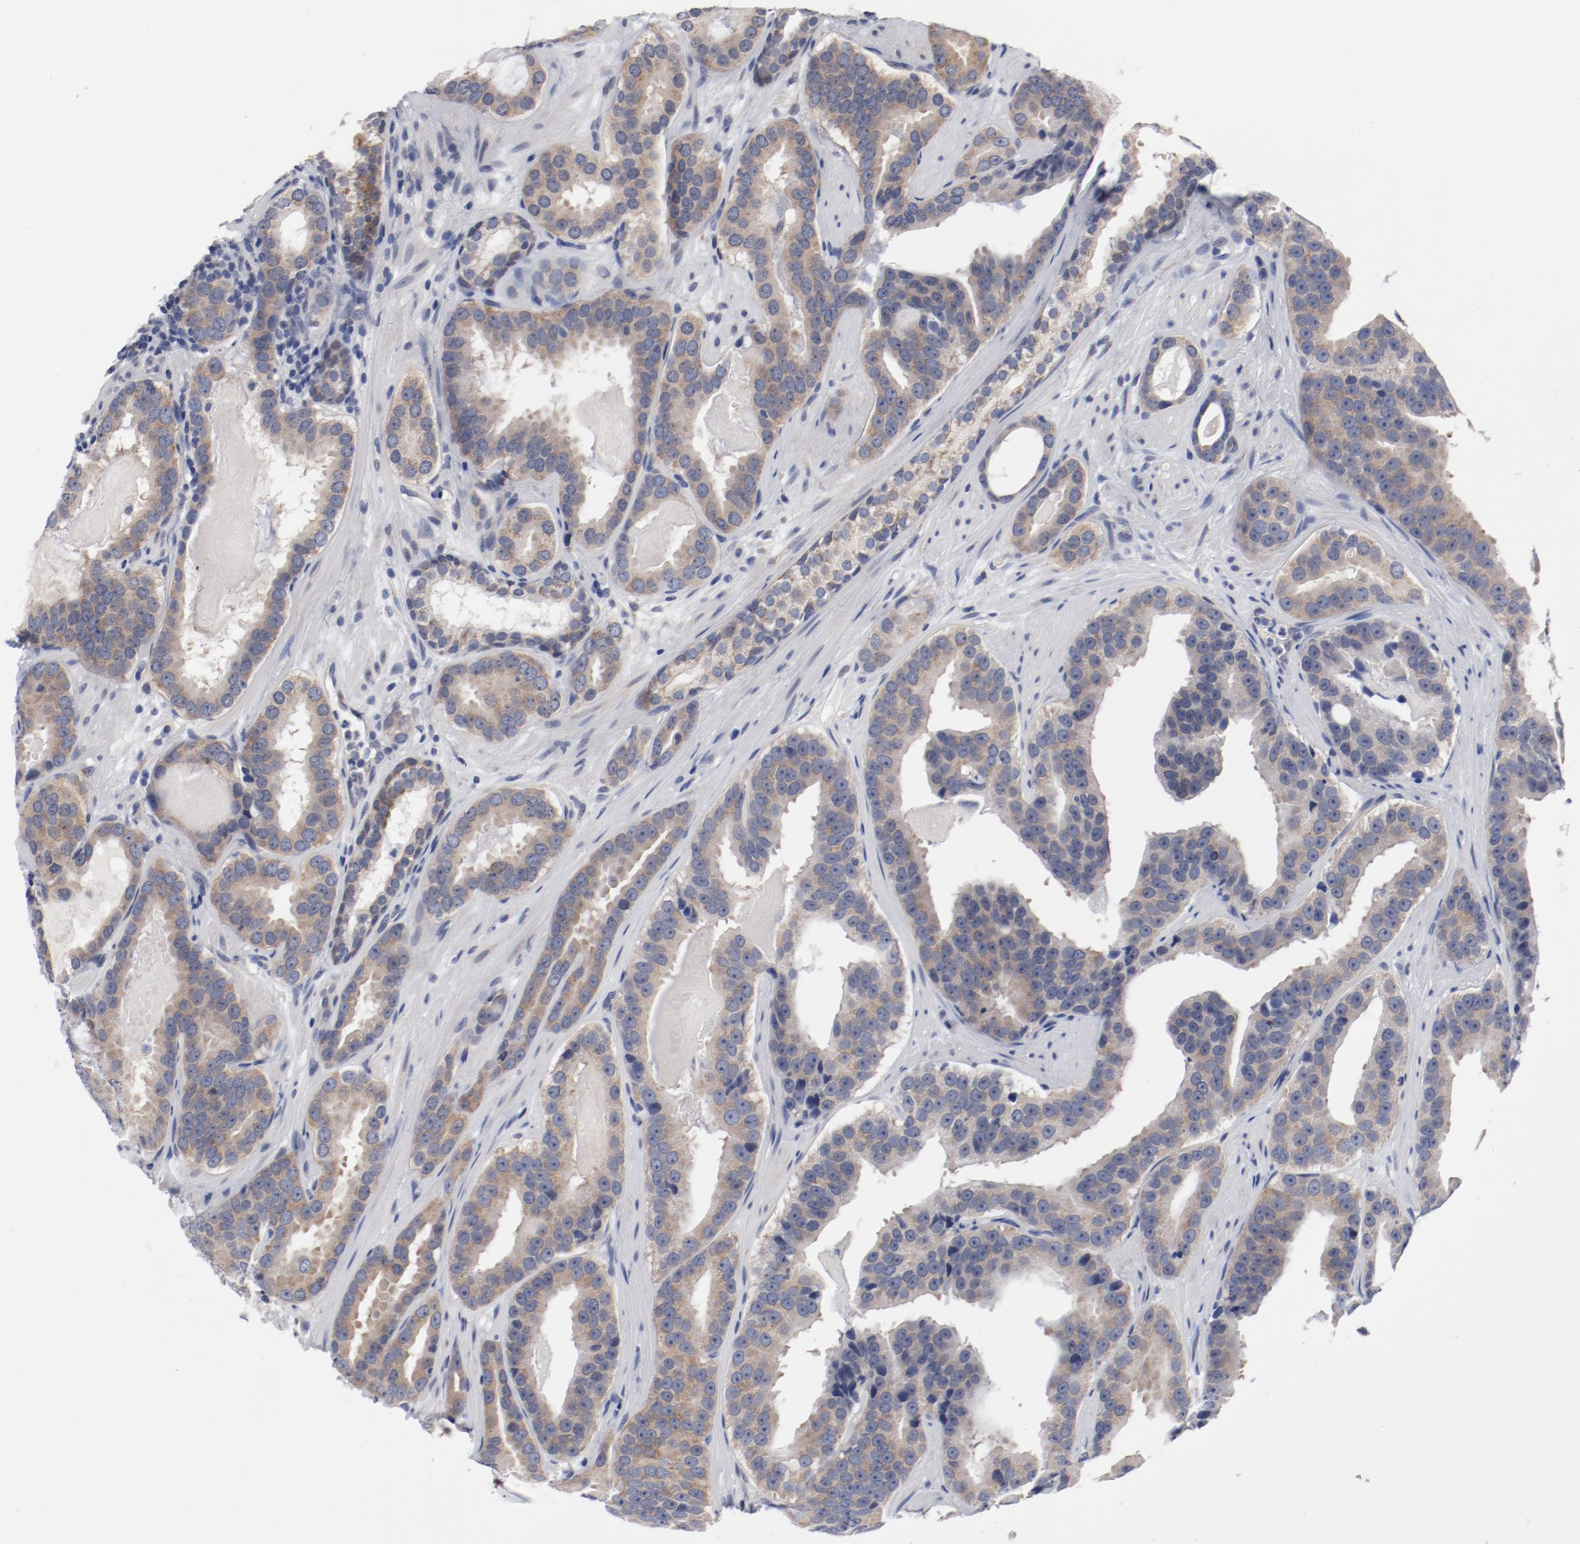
{"staining": {"intensity": "weak", "quantity": ">75%", "location": "cytoplasmic/membranous"}, "tissue": "prostate cancer", "cell_type": "Tumor cells", "image_type": "cancer", "snomed": [{"axis": "morphology", "description": "Adenocarcinoma, Low grade"}, {"axis": "topography", "description": "Prostate"}], "caption": "Tumor cells demonstrate low levels of weak cytoplasmic/membranous positivity in about >75% of cells in prostate cancer.", "gene": "GPR143", "patient": {"sex": "male", "age": 59}}